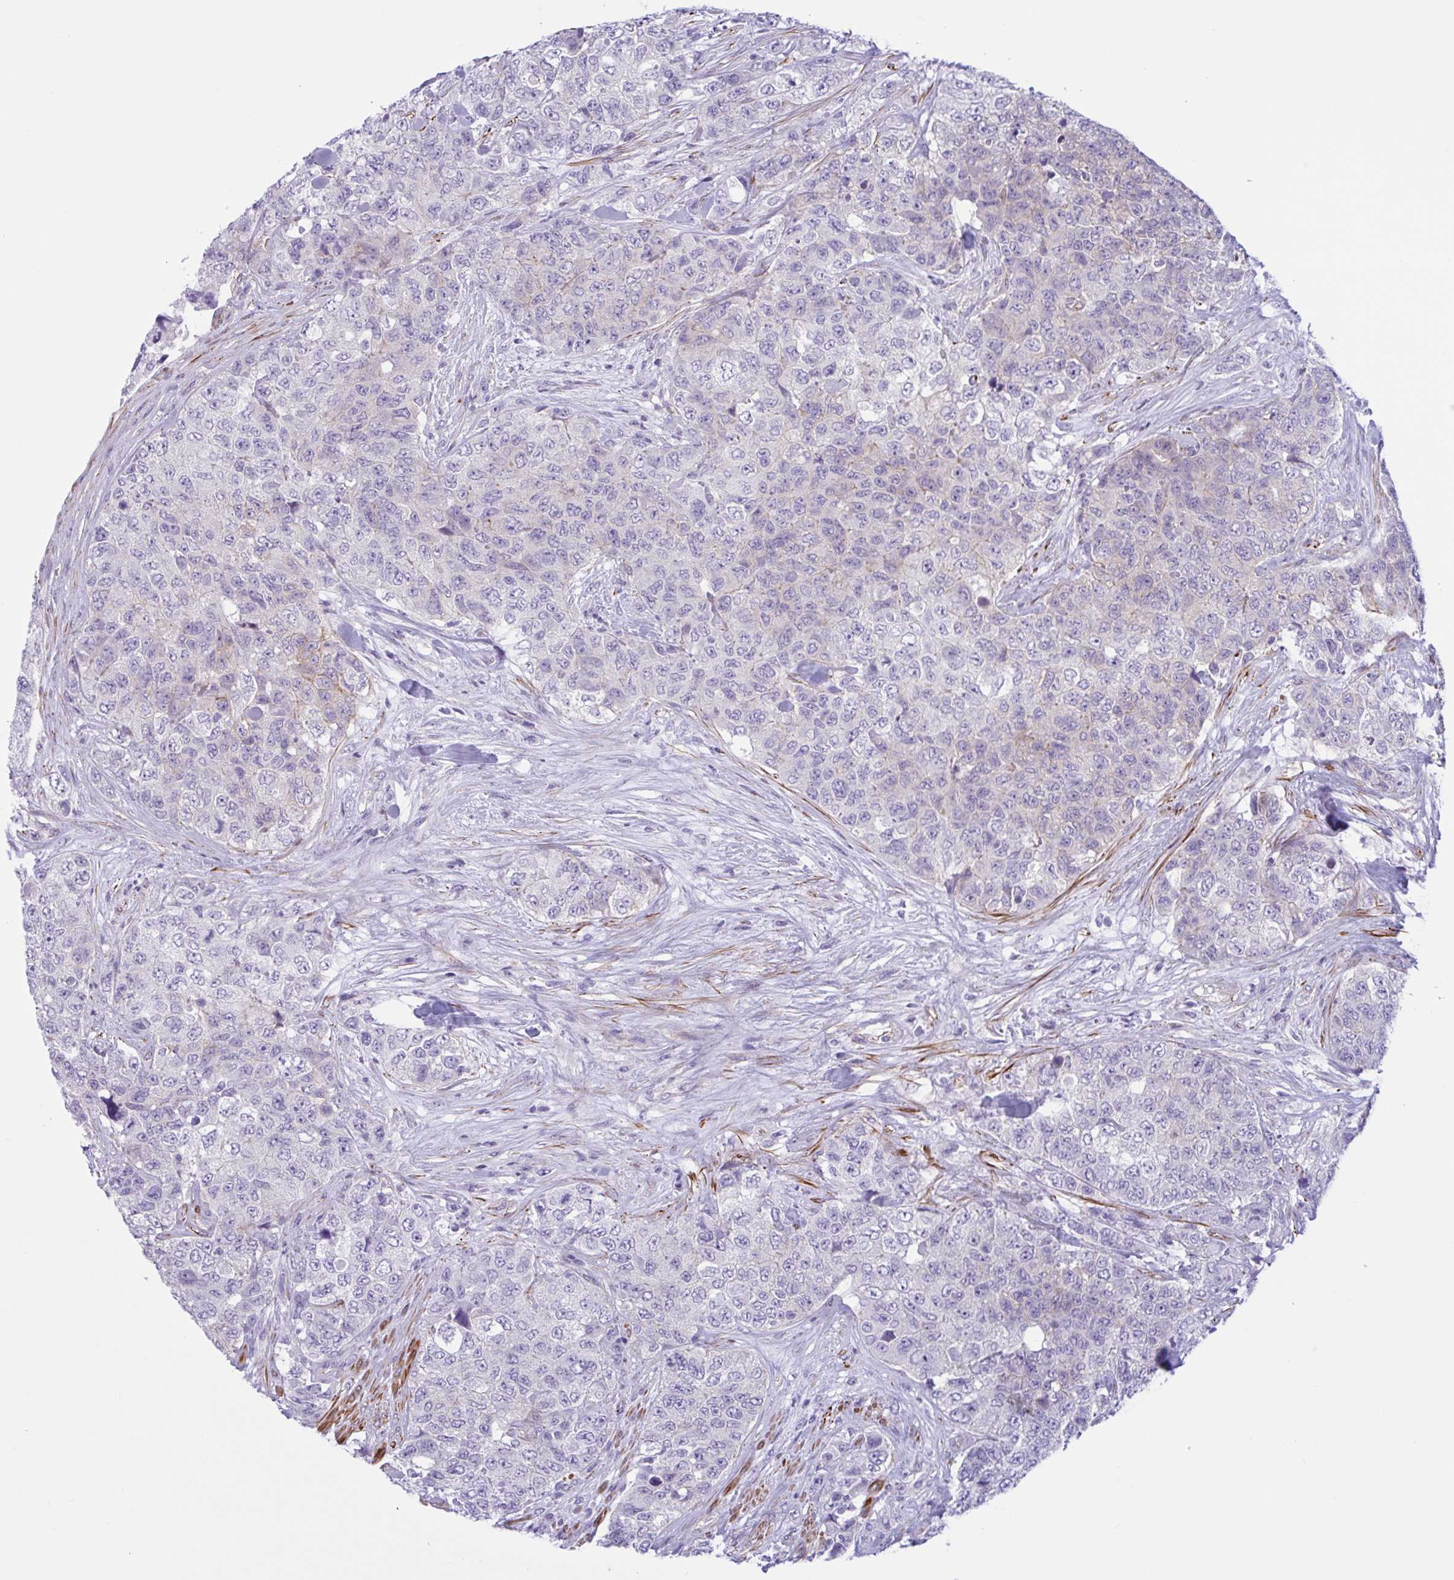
{"staining": {"intensity": "negative", "quantity": "none", "location": "none"}, "tissue": "urothelial cancer", "cell_type": "Tumor cells", "image_type": "cancer", "snomed": [{"axis": "morphology", "description": "Urothelial carcinoma, High grade"}, {"axis": "topography", "description": "Urinary bladder"}], "caption": "IHC micrograph of human urothelial cancer stained for a protein (brown), which demonstrates no positivity in tumor cells.", "gene": "AHCYL2", "patient": {"sex": "female", "age": 78}}